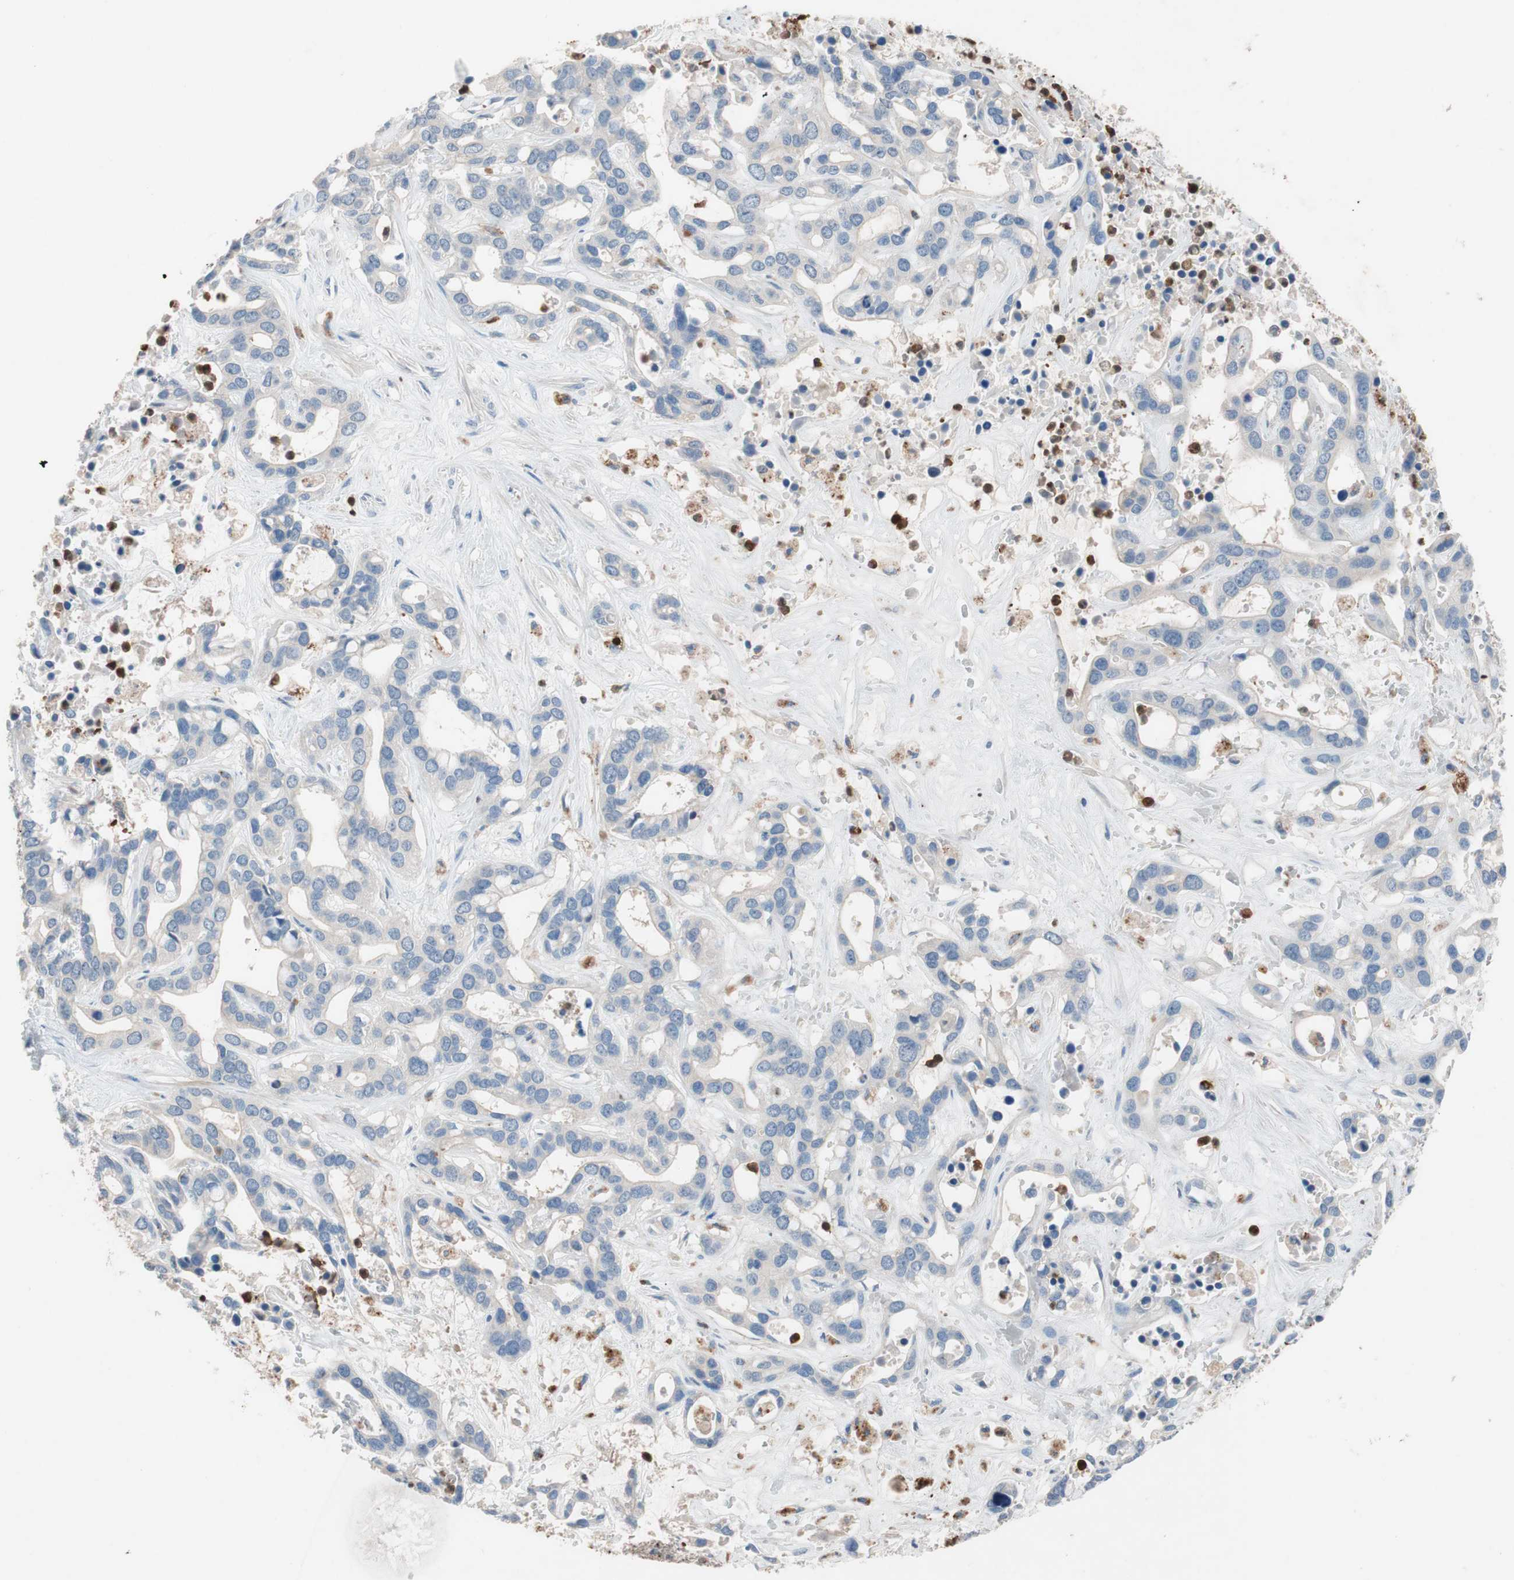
{"staining": {"intensity": "weak", "quantity": "25%-75%", "location": "cytoplasmic/membranous"}, "tissue": "liver cancer", "cell_type": "Tumor cells", "image_type": "cancer", "snomed": [{"axis": "morphology", "description": "Cholangiocarcinoma"}, {"axis": "topography", "description": "Liver"}], "caption": "Liver cancer stained for a protein reveals weak cytoplasmic/membranous positivity in tumor cells.", "gene": "CLEC4D", "patient": {"sex": "female", "age": 65}}